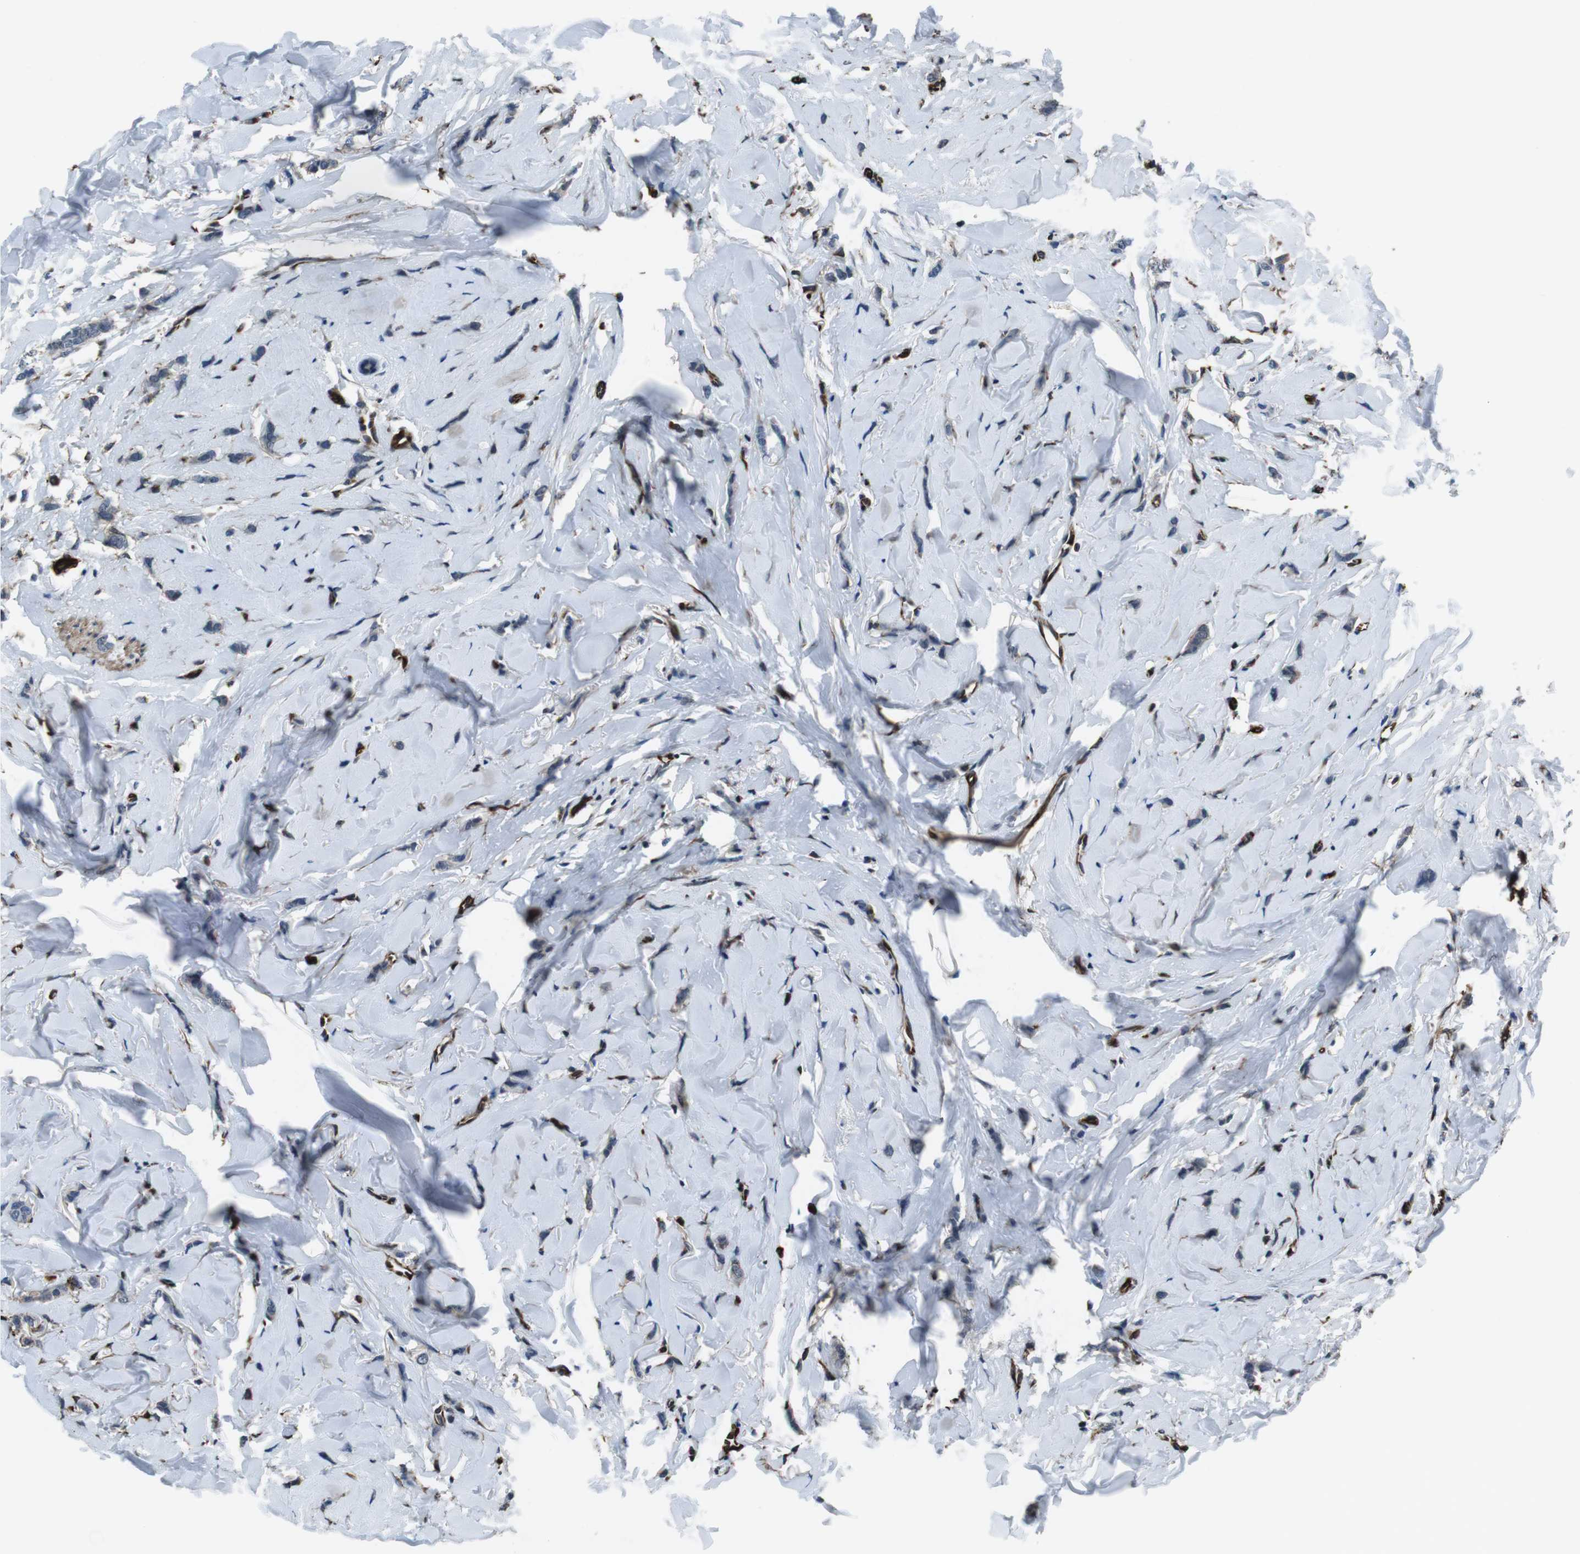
{"staining": {"intensity": "negative", "quantity": "none", "location": "none"}, "tissue": "breast cancer", "cell_type": "Tumor cells", "image_type": "cancer", "snomed": [{"axis": "morphology", "description": "Lobular carcinoma"}, {"axis": "topography", "description": "Skin"}, {"axis": "topography", "description": "Breast"}], "caption": "Image shows no protein staining in tumor cells of lobular carcinoma (breast) tissue. Brightfield microscopy of immunohistochemistry (IHC) stained with DAB (3,3'-diaminobenzidine) (brown) and hematoxylin (blue), captured at high magnification.", "gene": "LRRC49", "patient": {"sex": "female", "age": 46}}